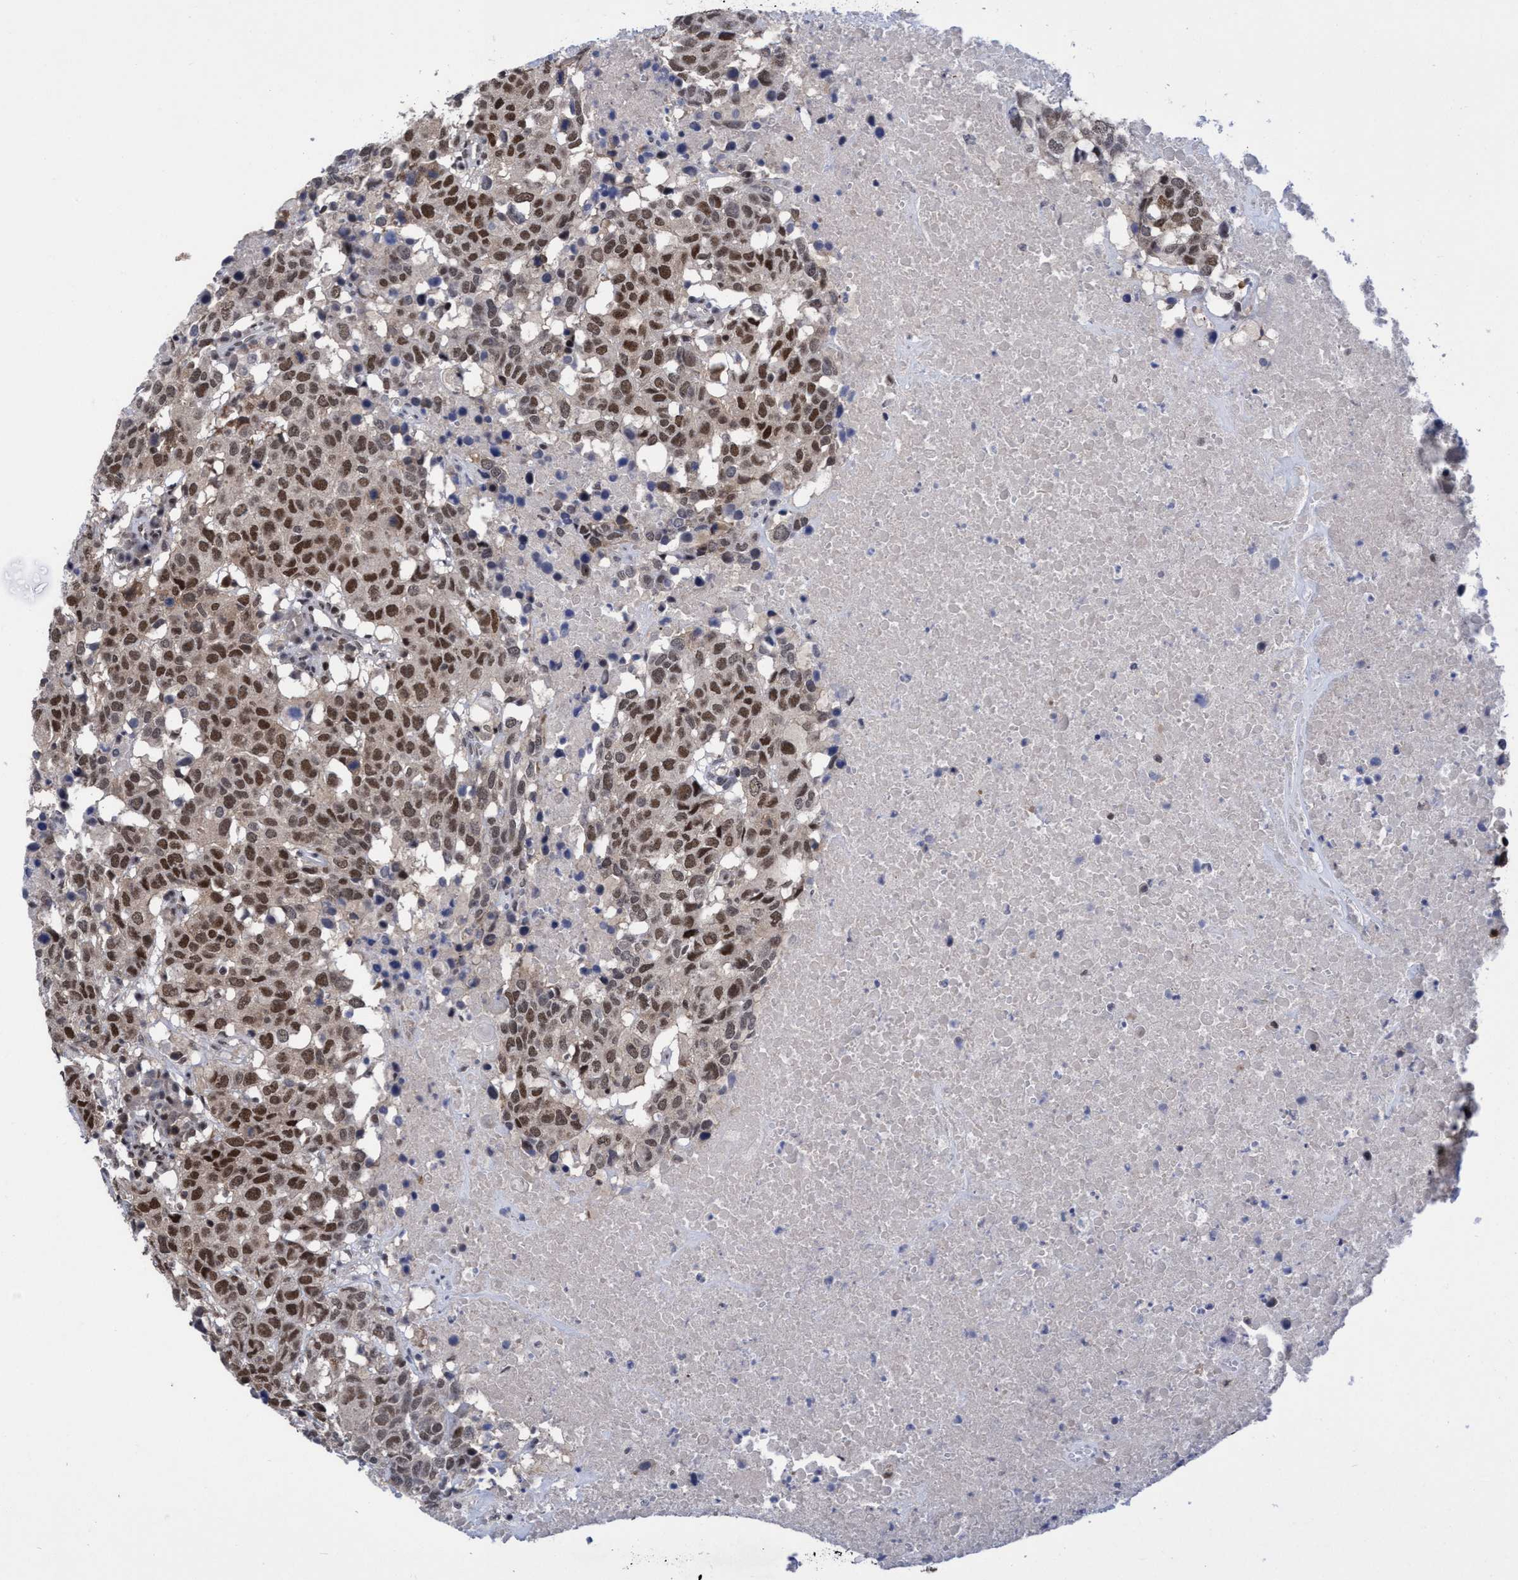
{"staining": {"intensity": "moderate", "quantity": ">75%", "location": "nuclear"}, "tissue": "head and neck cancer", "cell_type": "Tumor cells", "image_type": "cancer", "snomed": [{"axis": "morphology", "description": "Squamous cell carcinoma, NOS"}, {"axis": "topography", "description": "Head-Neck"}], "caption": "Head and neck cancer (squamous cell carcinoma) stained with a protein marker shows moderate staining in tumor cells.", "gene": "C9orf78", "patient": {"sex": "male", "age": 66}}